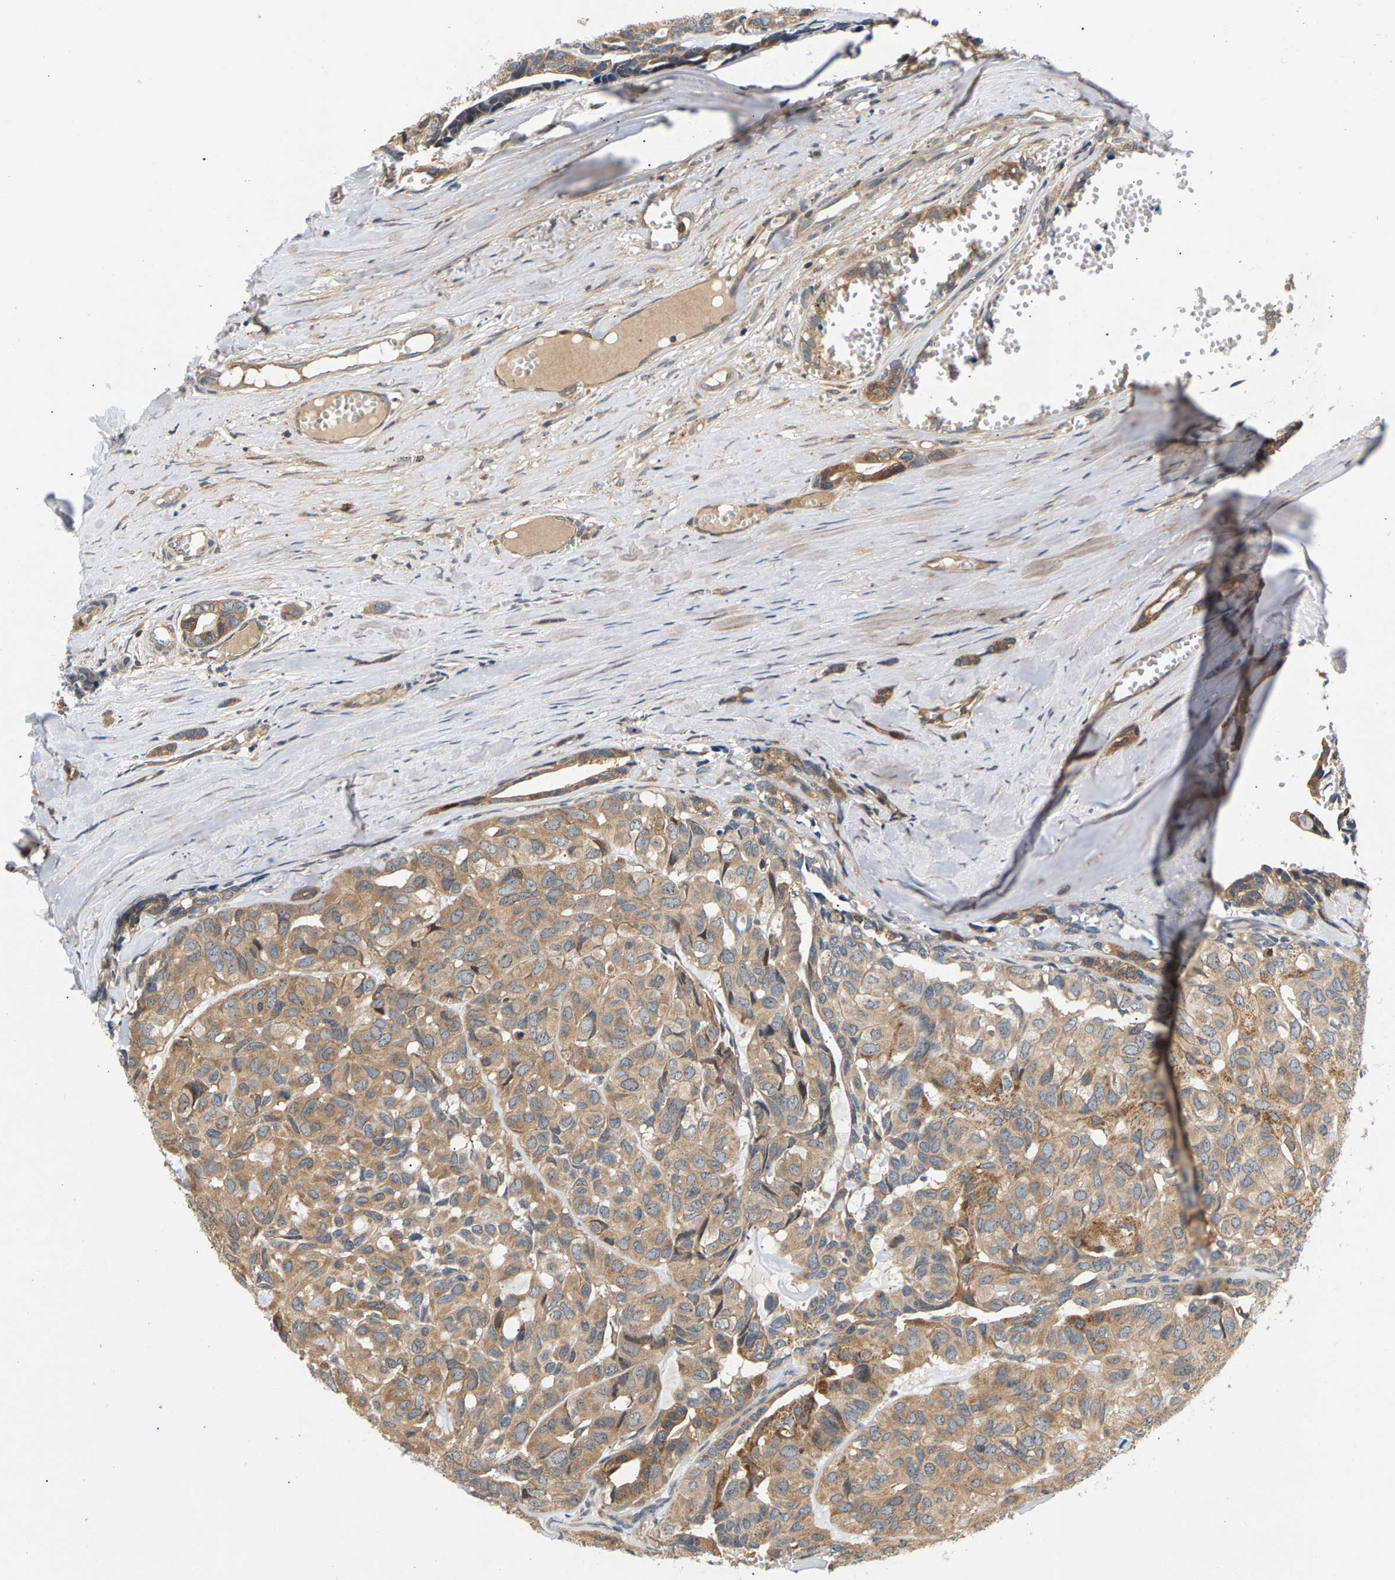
{"staining": {"intensity": "weak", "quantity": ">75%", "location": "cytoplasmic/membranous"}, "tissue": "head and neck cancer", "cell_type": "Tumor cells", "image_type": "cancer", "snomed": [{"axis": "morphology", "description": "Adenocarcinoma, NOS"}, {"axis": "topography", "description": "Salivary gland, NOS"}, {"axis": "topography", "description": "Head-Neck"}], "caption": "There is low levels of weak cytoplasmic/membranous staining in tumor cells of head and neck adenocarcinoma, as demonstrated by immunohistochemical staining (brown color).", "gene": "FAM78A", "patient": {"sex": "female", "age": 76}}